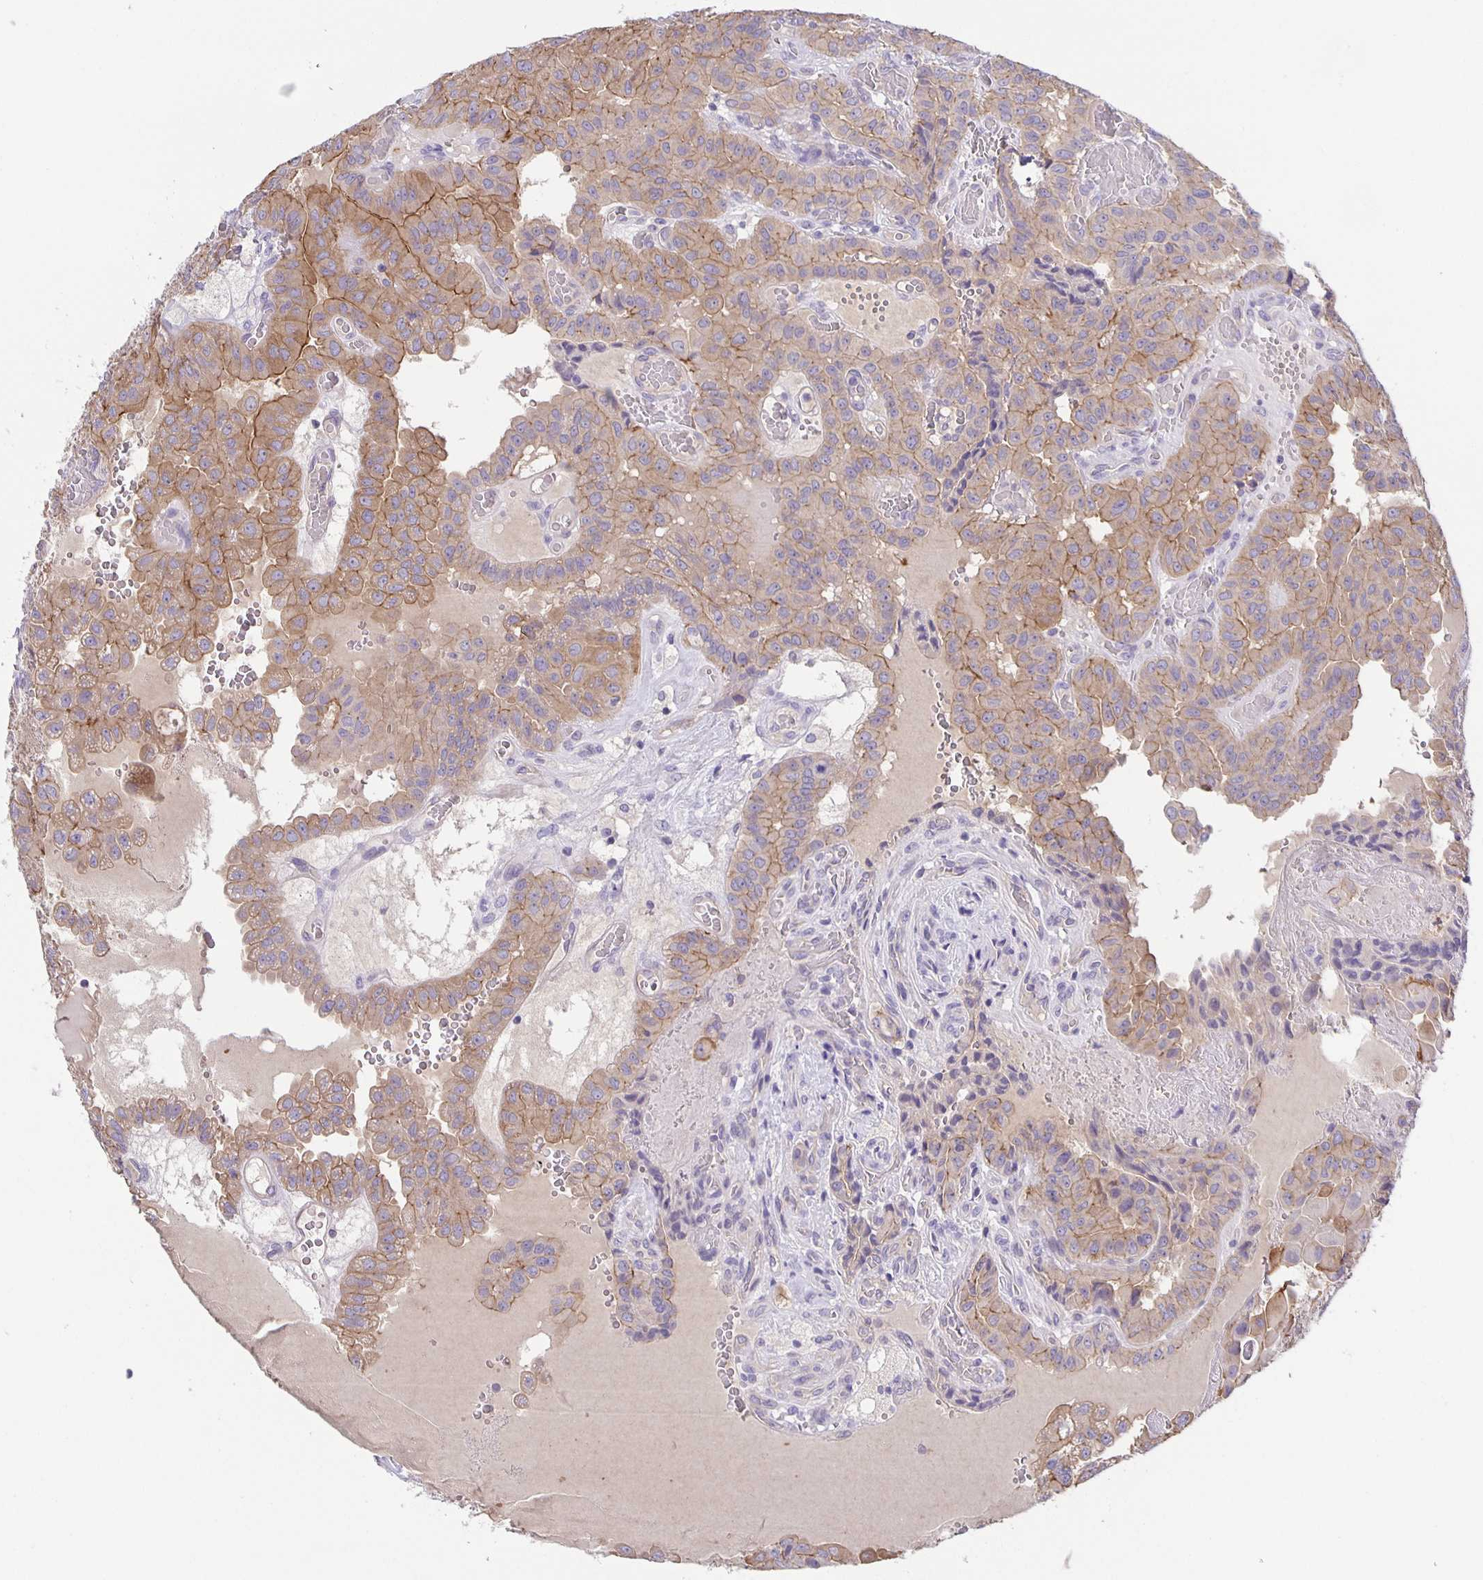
{"staining": {"intensity": "moderate", "quantity": "25%-75%", "location": "cytoplasmic/membranous"}, "tissue": "thyroid cancer", "cell_type": "Tumor cells", "image_type": "cancer", "snomed": [{"axis": "morphology", "description": "Papillary adenocarcinoma, NOS"}, {"axis": "morphology", "description": "Papillary adenoma metastatic"}, {"axis": "topography", "description": "Thyroid gland"}], "caption": "Immunohistochemical staining of thyroid papillary adenoma metastatic reveals medium levels of moderate cytoplasmic/membranous protein staining in approximately 25%-75% of tumor cells. The staining is performed using DAB brown chromogen to label protein expression. The nuclei are counter-stained blue using hematoxylin.", "gene": "PTPN3", "patient": {"sex": "male", "age": 87}}